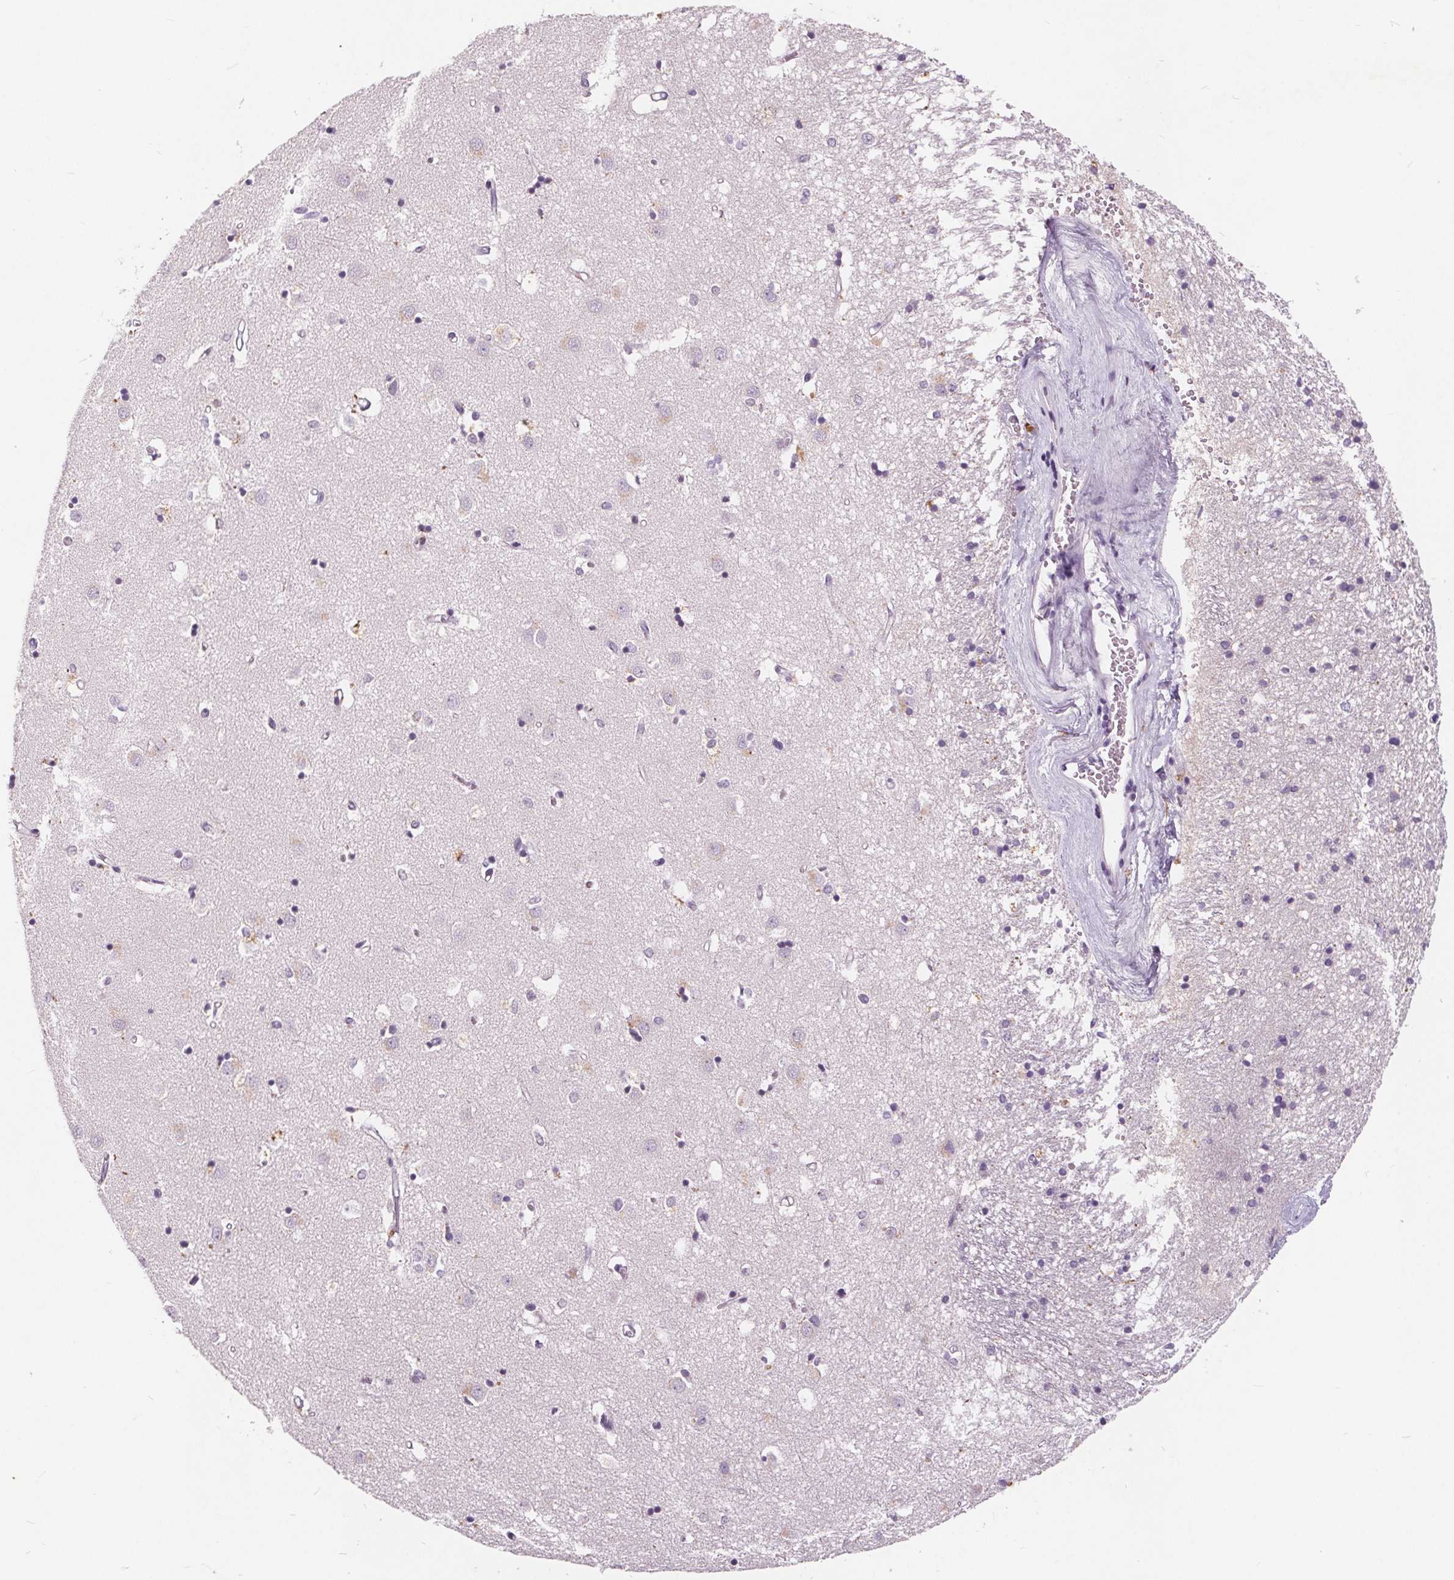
{"staining": {"intensity": "negative", "quantity": "none", "location": "none"}, "tissue": "caudate", "cell_type": "Glial cells", "image_type": "normal", "snomed": [{"axis": "morphology", "description": "Normal tissue, NOS"}, {"axis": "topography", "description": "Lateral ventricle wall"}], "caption": "Immunohistochemistry (IHC) micrograph of benign caudate stained for a protein (brown), which shows no positivity in glial cells.", "gene": "PLA2G2E", "patient": {"sex": "male", "age": 54}}